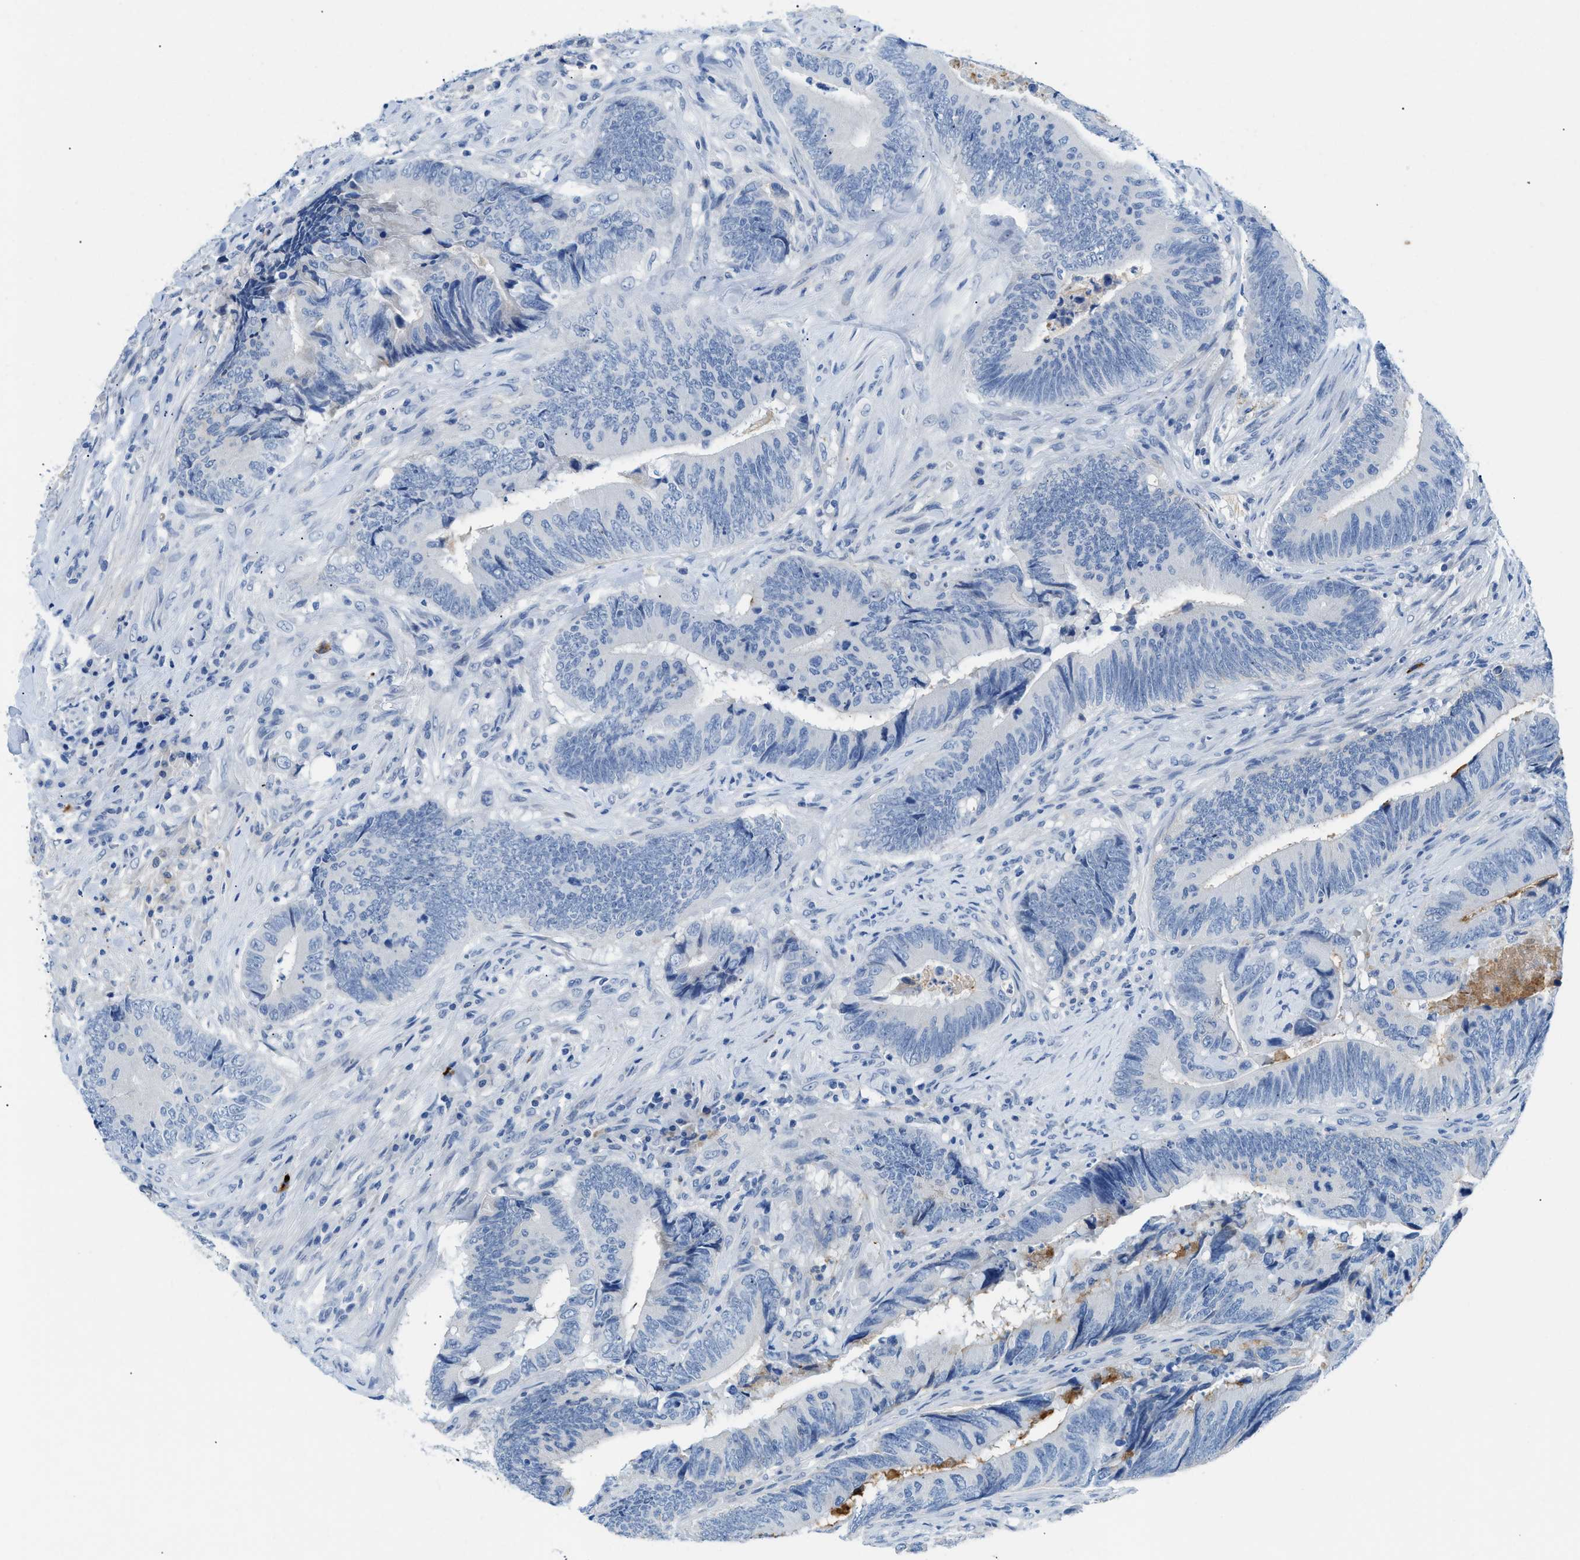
{"staining": {"intensity": "negative", "quantity": "none", "location": "none"}, "tissue": "colorectal cancer", "cell_type": "Tumor cells", "image_type": "cancer", "snomed": [{"axis": "morphology", "description": "Normal tissue, NOS"}, {"axis": "morphology", "description": "Adenocarcinoma, NOS"}, {"axis": "topography", "description": "Colon"}], "caption": "A high-resolution histopathology image shows IHC staining of adenocarcinoma (colorectal), which displays no significant positivity in tumor cells. (DAB immunohistochemistry with hematoxylin counter stain).", "gene": "MBL2", "patient": {"sex": "male", "age": 56}}